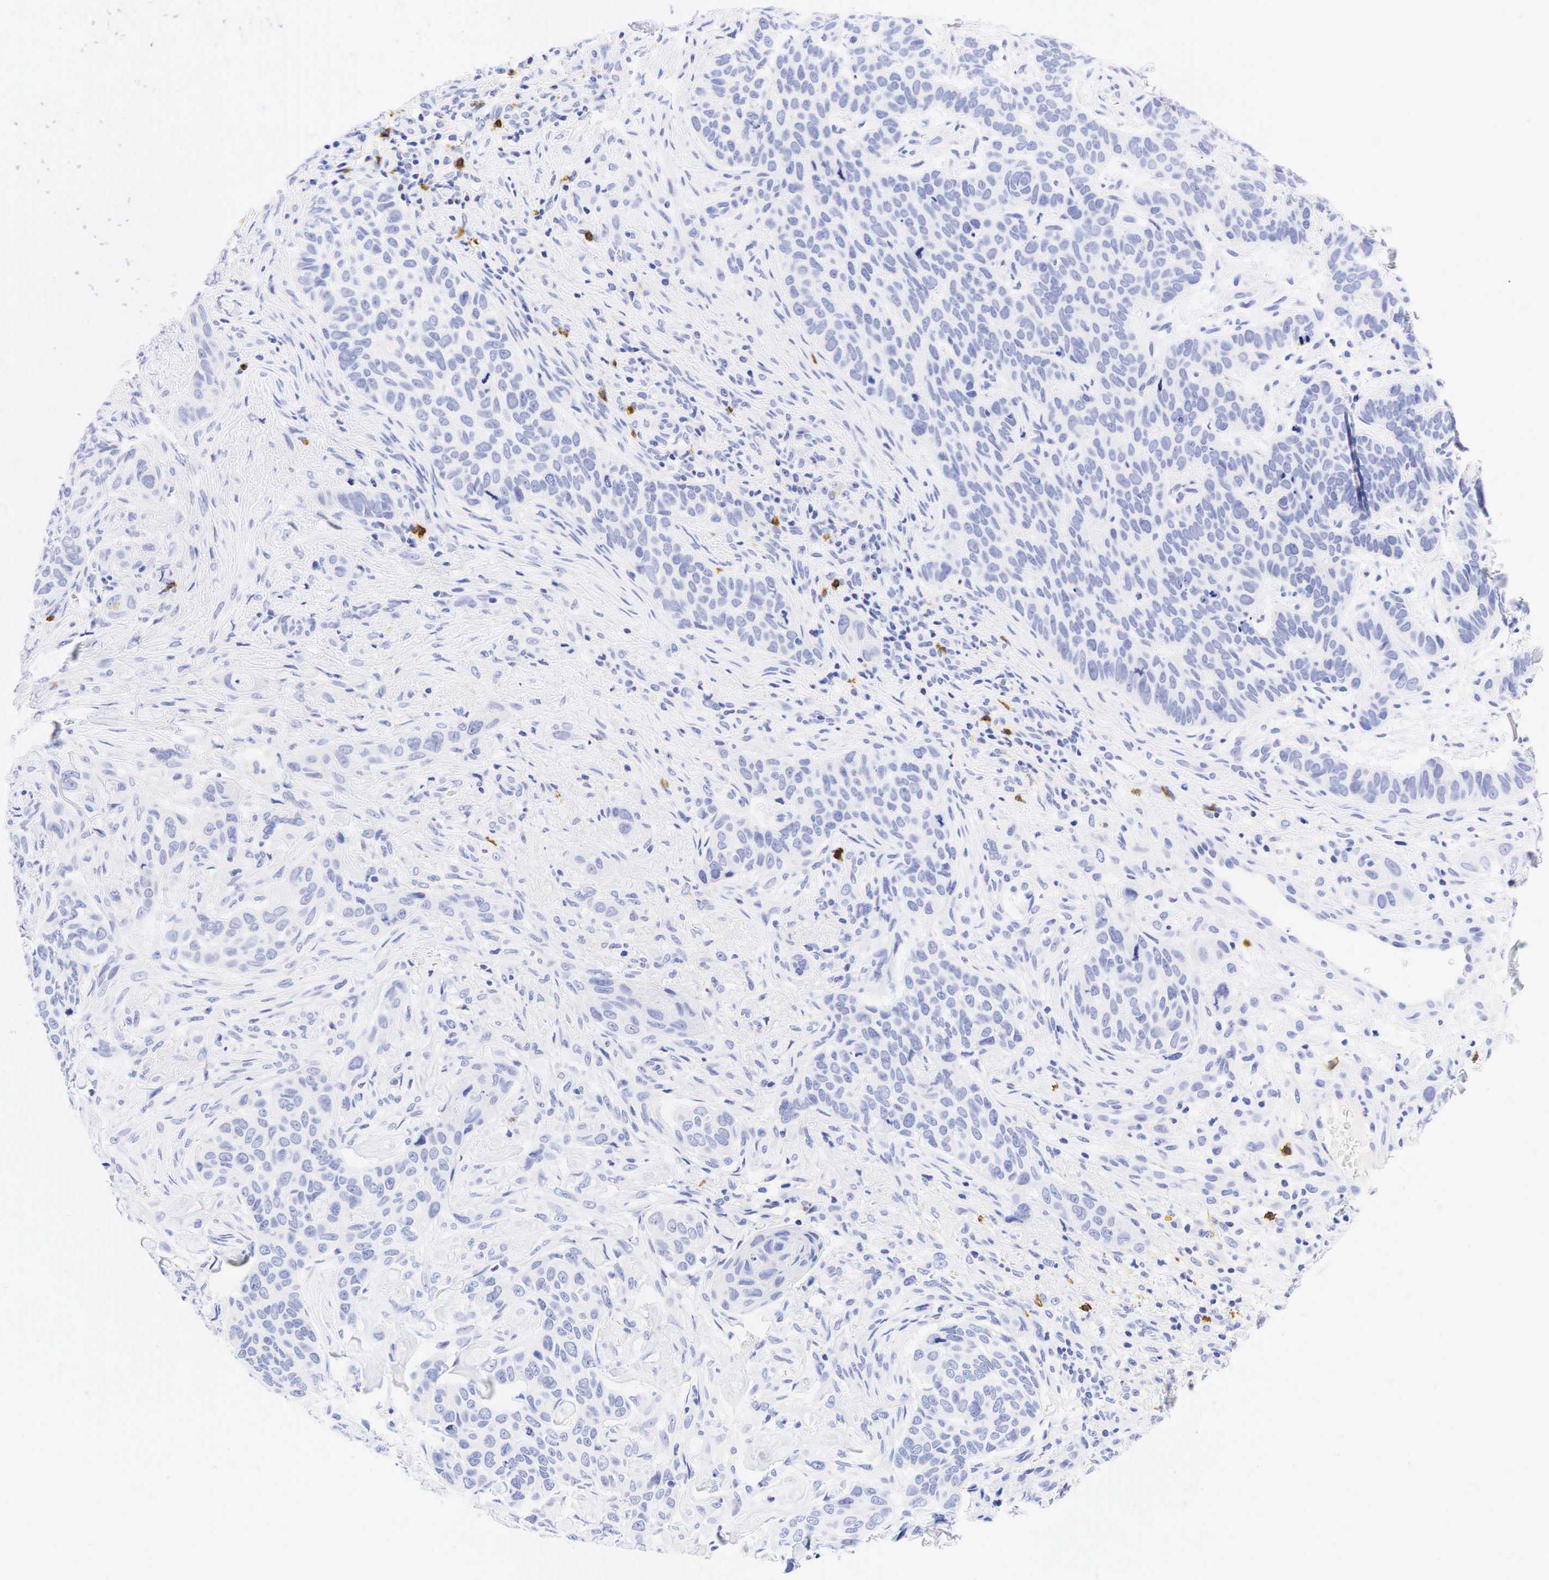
{"staining": {"intensity": "negative", "quantity": "none", "location": "none"}, "tissue": "skin cancer", "cell_type": "Tumor cells", "image_type": "cancer", "snomed": [{"axis": "morphology", "description": "Normal tissue, NOS"}, {"axis": "morphology", "description": "Basal cell carcinoma"}, {"axis": "topography", "description": "Skin"}], "caption": "High power microscopy micrograph of an IHC image of skin basal cell carcinoma, revealing no significant expression in tumor cells.", "gene": "CD8A", "patient": {"sex": "male", "age": 81}}